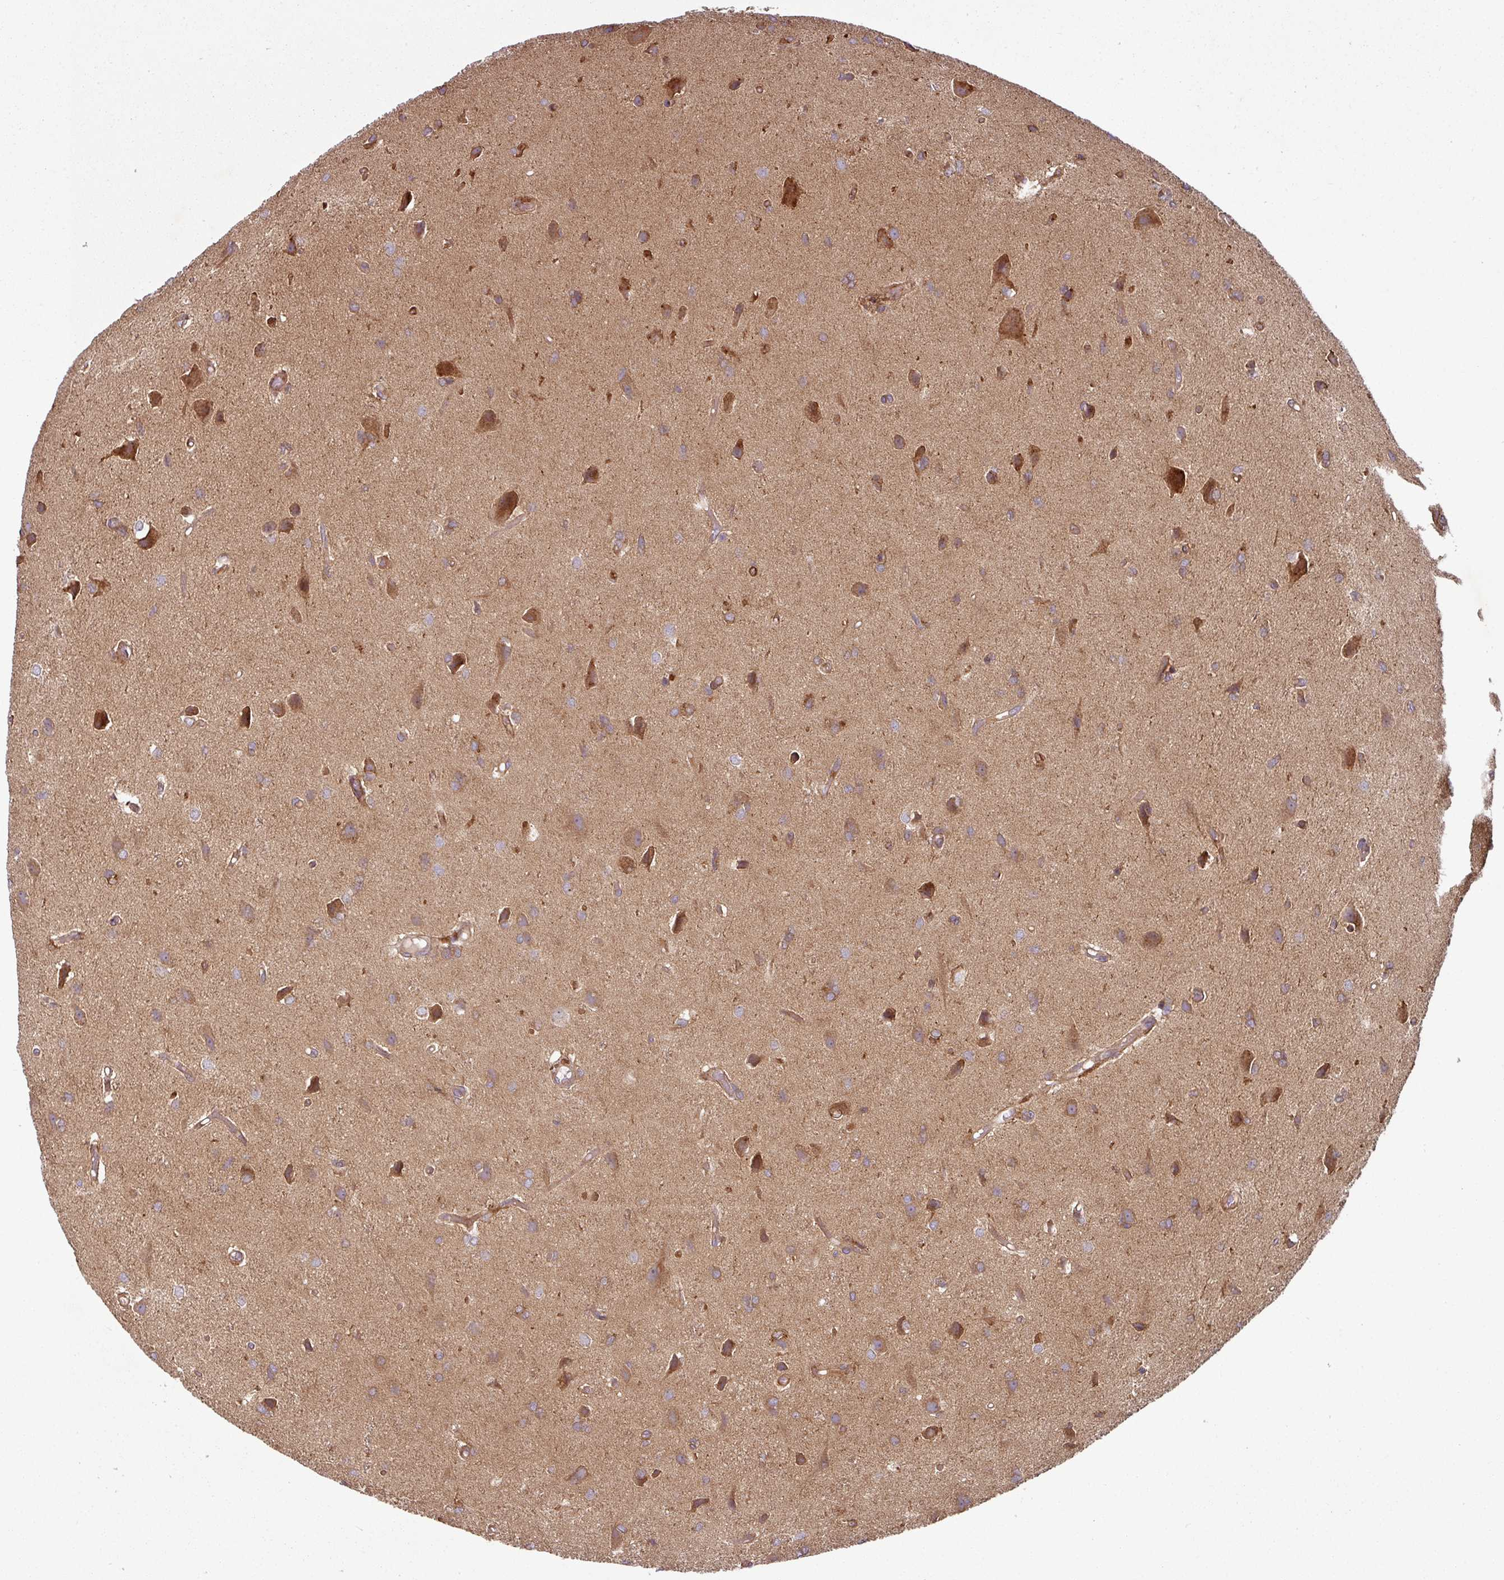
{"staining": {"intensity": "moderate", "quantity": ">75%", "location": "cytoplasmic/membranous"}, "tissue": "glioma", "cell_type": "Tumor cells", "image_type": "cancer", "snomed": [{"axis": "morphology", "description": "Glioma, malignant, High grade"}, {"axis": "topography", "description": "Brain"}], "caption": "The histopathology image displays staining of malignant high-grade glioma, revealing moderate cytoplasmic/membranous protein staining (brown color) within tumor cells.", "gene": "RAB5A", "patient": {"sex": "female", "age": 50}}